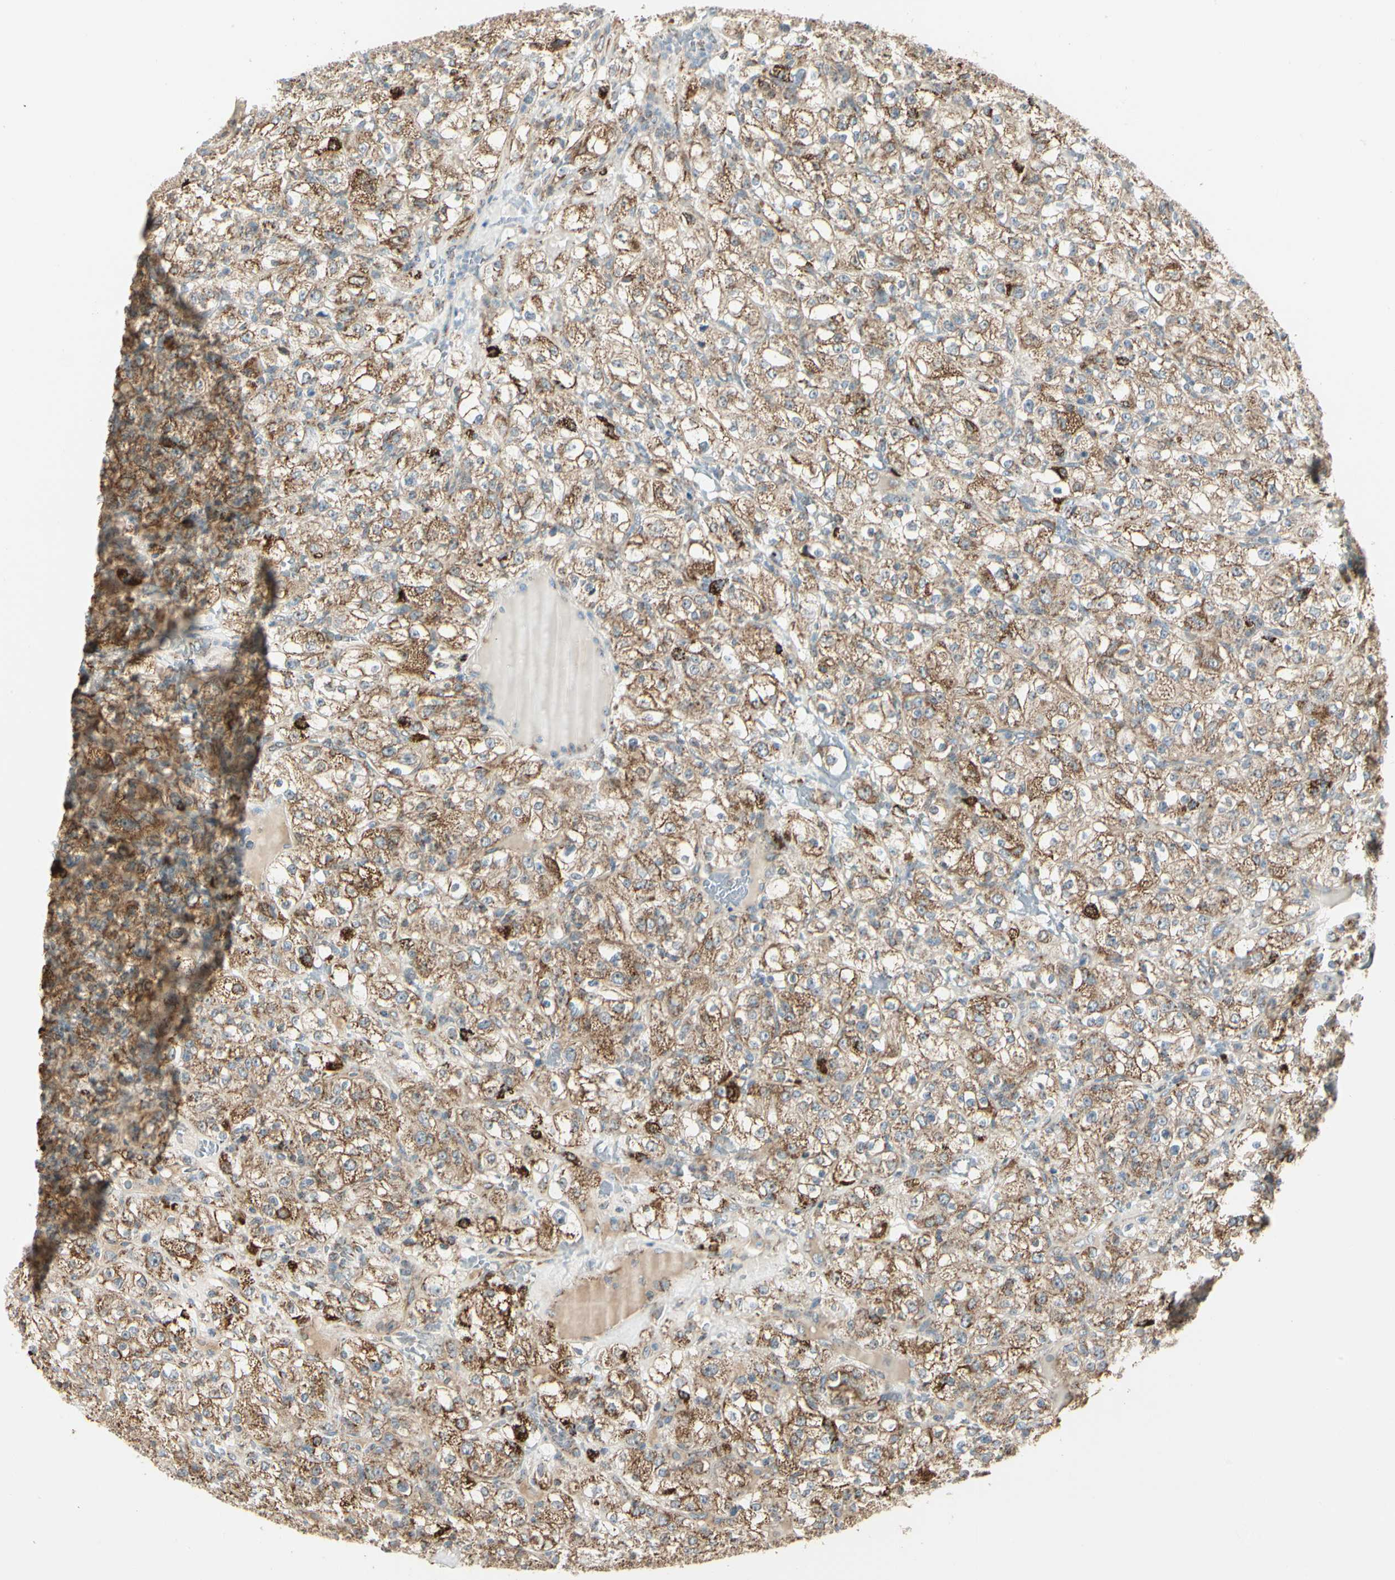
{"staining": {"intensity": "moderate", "quantity": ">75%", "location": "cytoplasmic/membranous"}, "tissue": "renal cancer", "cell_type": "Tumor cells", "image_type": "cancer", "snomed": [{"axis": "morphology", "description": "Normal tissue, NOS"}, {"axis": "morphology", "description": "Adenocarcinoma, NOS"}, {"axis": "topography", "description": "Kidney"}], "caption": "Protein staining of adenocarcinoma (renal) tissue exhibits moderate cytoplasmic/membranous staining in approximately >75% of tumor cells.", "gene": "ANKS6", "patient": {"sex": "female", "age": 72}}